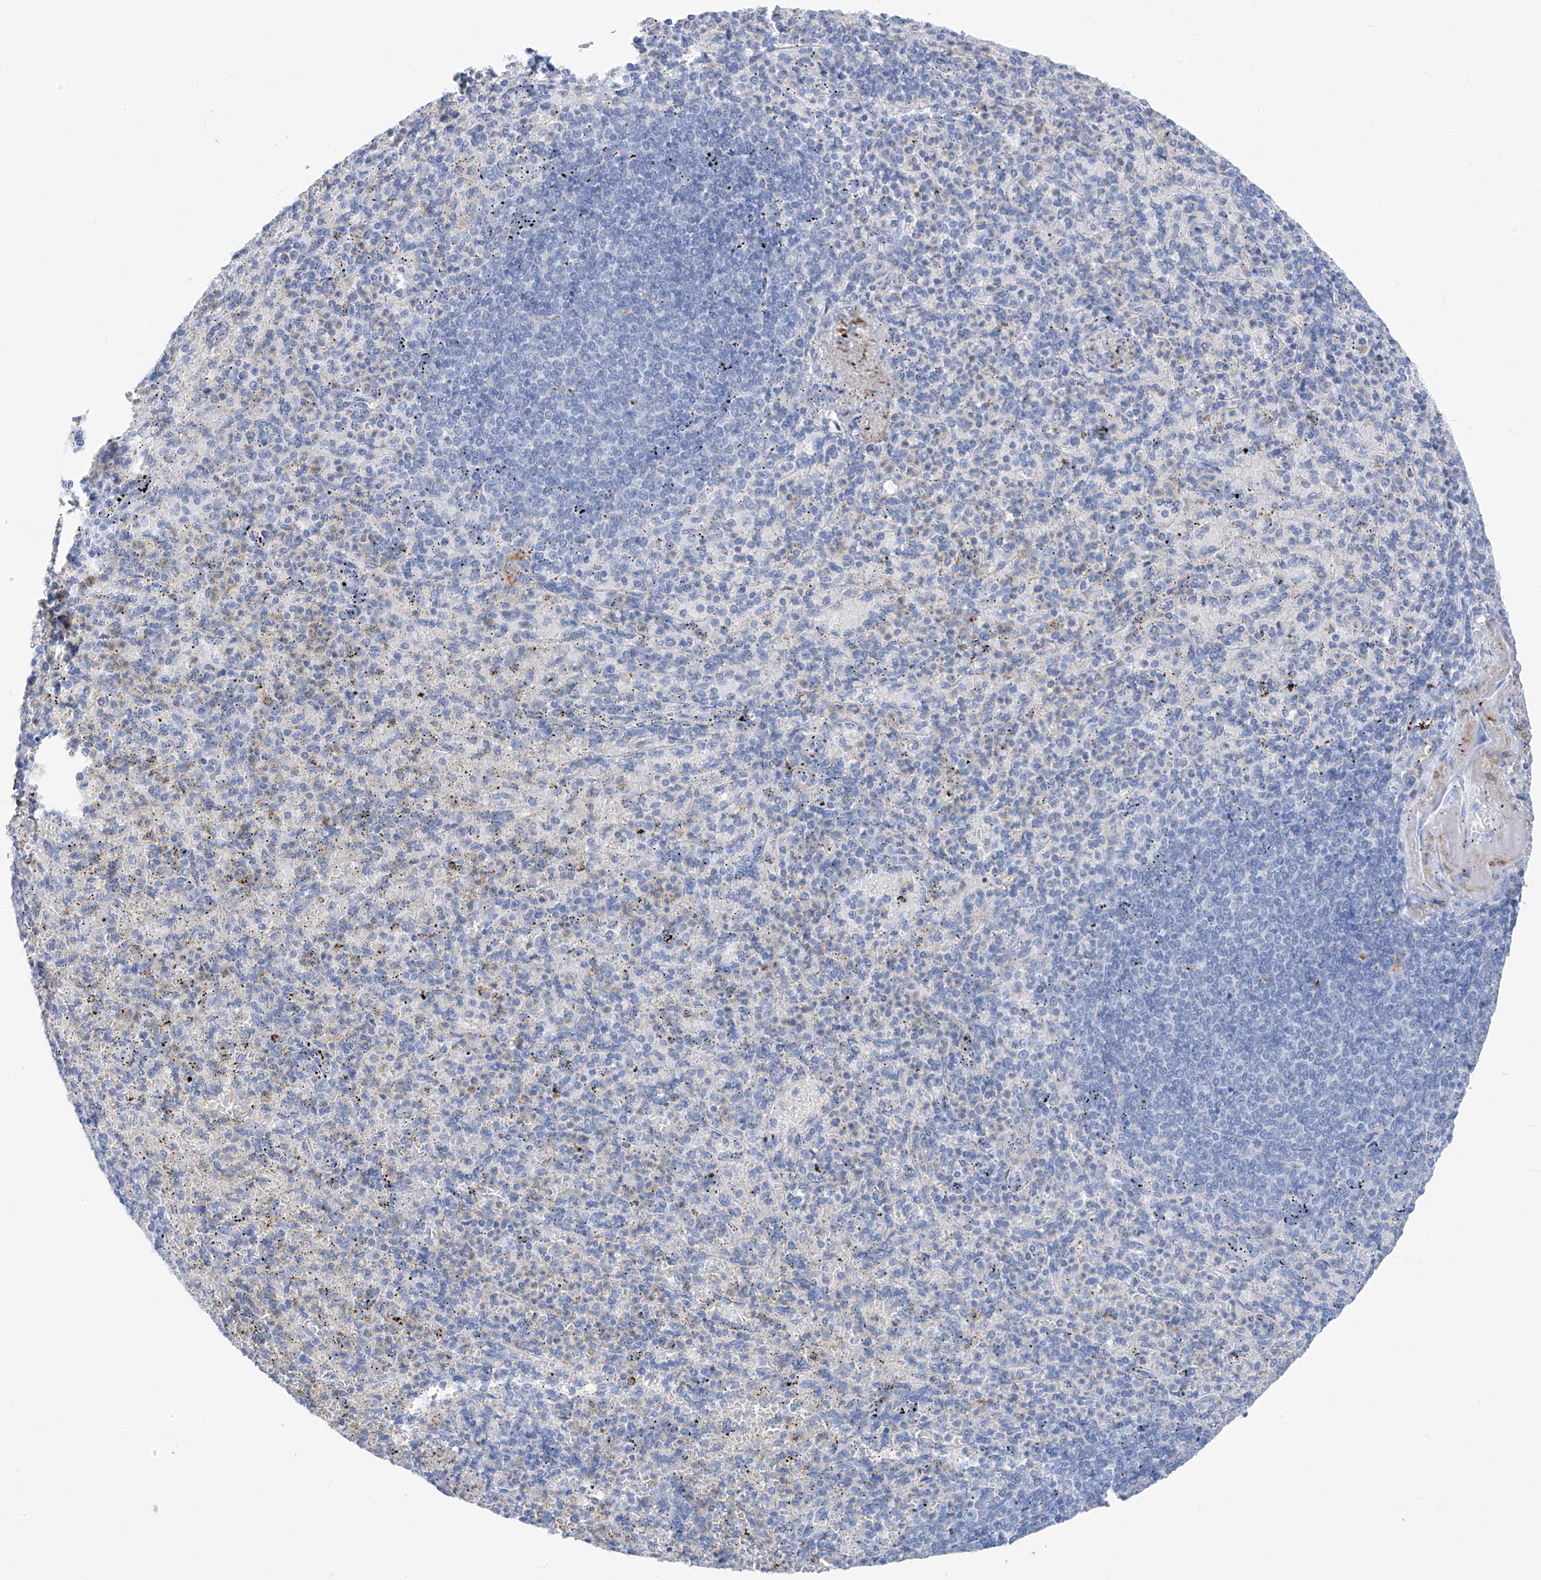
{"staining": {"intensity": "negative", "quantity": "none", "location": "none"}, "tissue": "spleen", "cell_type": "Cells in red pulp", "image_type": "normal", "snomed": [{"axis": "morphology", "description": "Normal tissue, NOS"}, {"axis": "topography", "description": "Spleen"}], "caption": "Image shows no protein staining in cells in red pulp of unremarkable spleen. Nuclei are stained in blue.", "gene": "GLMP", "patient": {"sex": "female", "age": 74}}